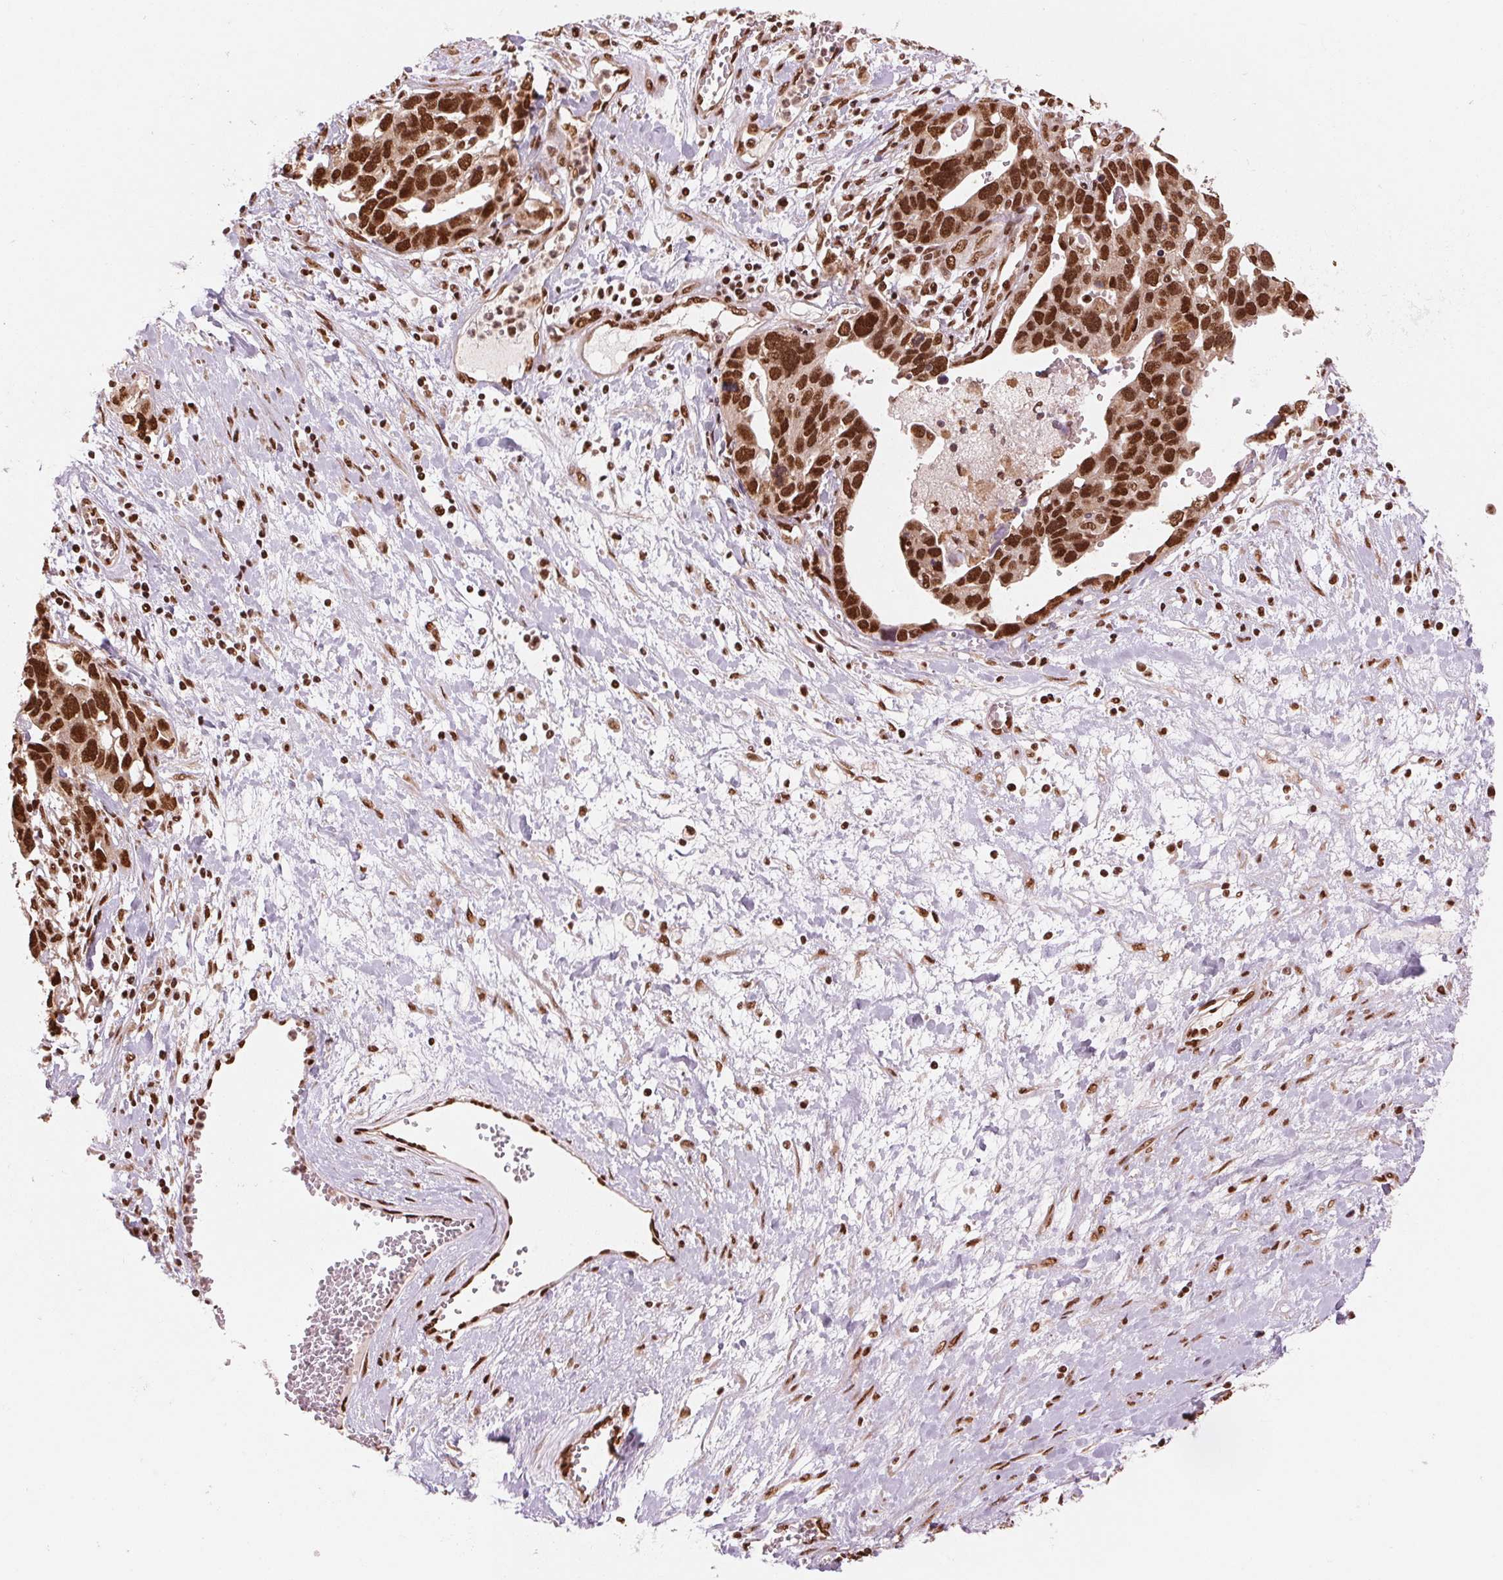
{"staining": {"intensity": "strong", "quantity": ">75%", "location": "nuclear"}, "tissue": "ovarian cancer", "cell_type": "Tumor cells", "image_type": "cancer", "snomed": [{"axis": "morphology", "description": "Cystadenocarcinoma, serous, NOS"}, {"axis": "topography", "description": "Ovary"}], "caption": "The micrograph reveals immunohistochemical staining of ovarian serous cystadenocarcinoma. There is strong nuclear positivity is appreciated in about >75% of tumor cells.", "gene": "TTLL9", "patient": {"sex": "female", "age": 54}}